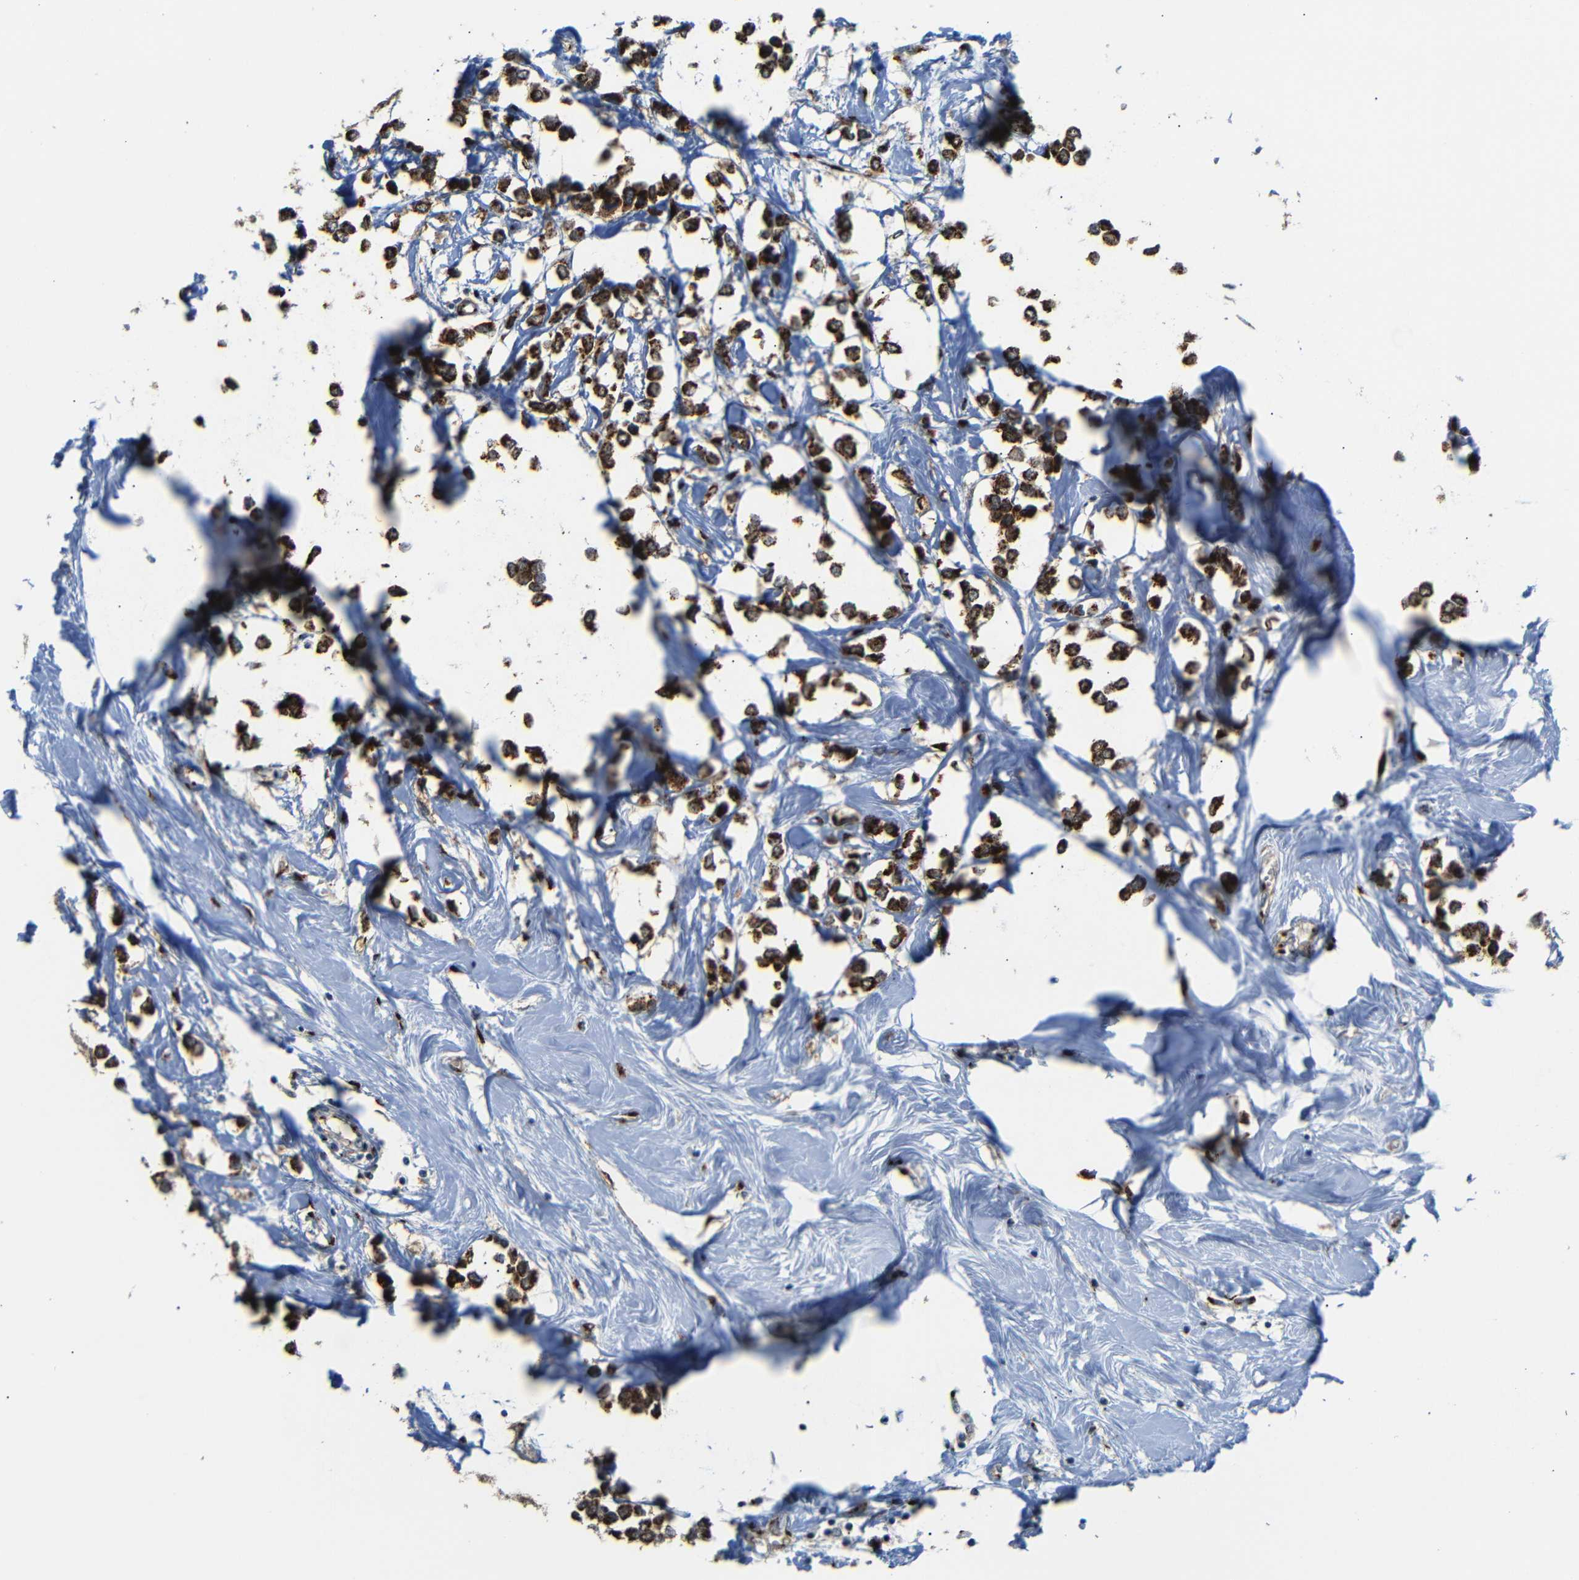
{"staining": {"intensity": "strong", "quantity": ">75%", "location": "cytoplasmic/membranous"}, "tissue": "breast cancer", "cell_type": "Tumor cells", "image_type": "cancer", "snomed": [{"axis": "morphology", "description": "Lobular carcinoma"}, {"axis": "topography", "description": "Breast"}], "caption": "IHC (DAB (3,3'-diaminobenzidine)) staining of breast cancer (lobular carcinoma) displays strong cytoplasmic/membranous protein positivity in approximately >75% of tumor cells.", "gene": "TGOLN2", "patient": {"sex": "female", "age": 51}}